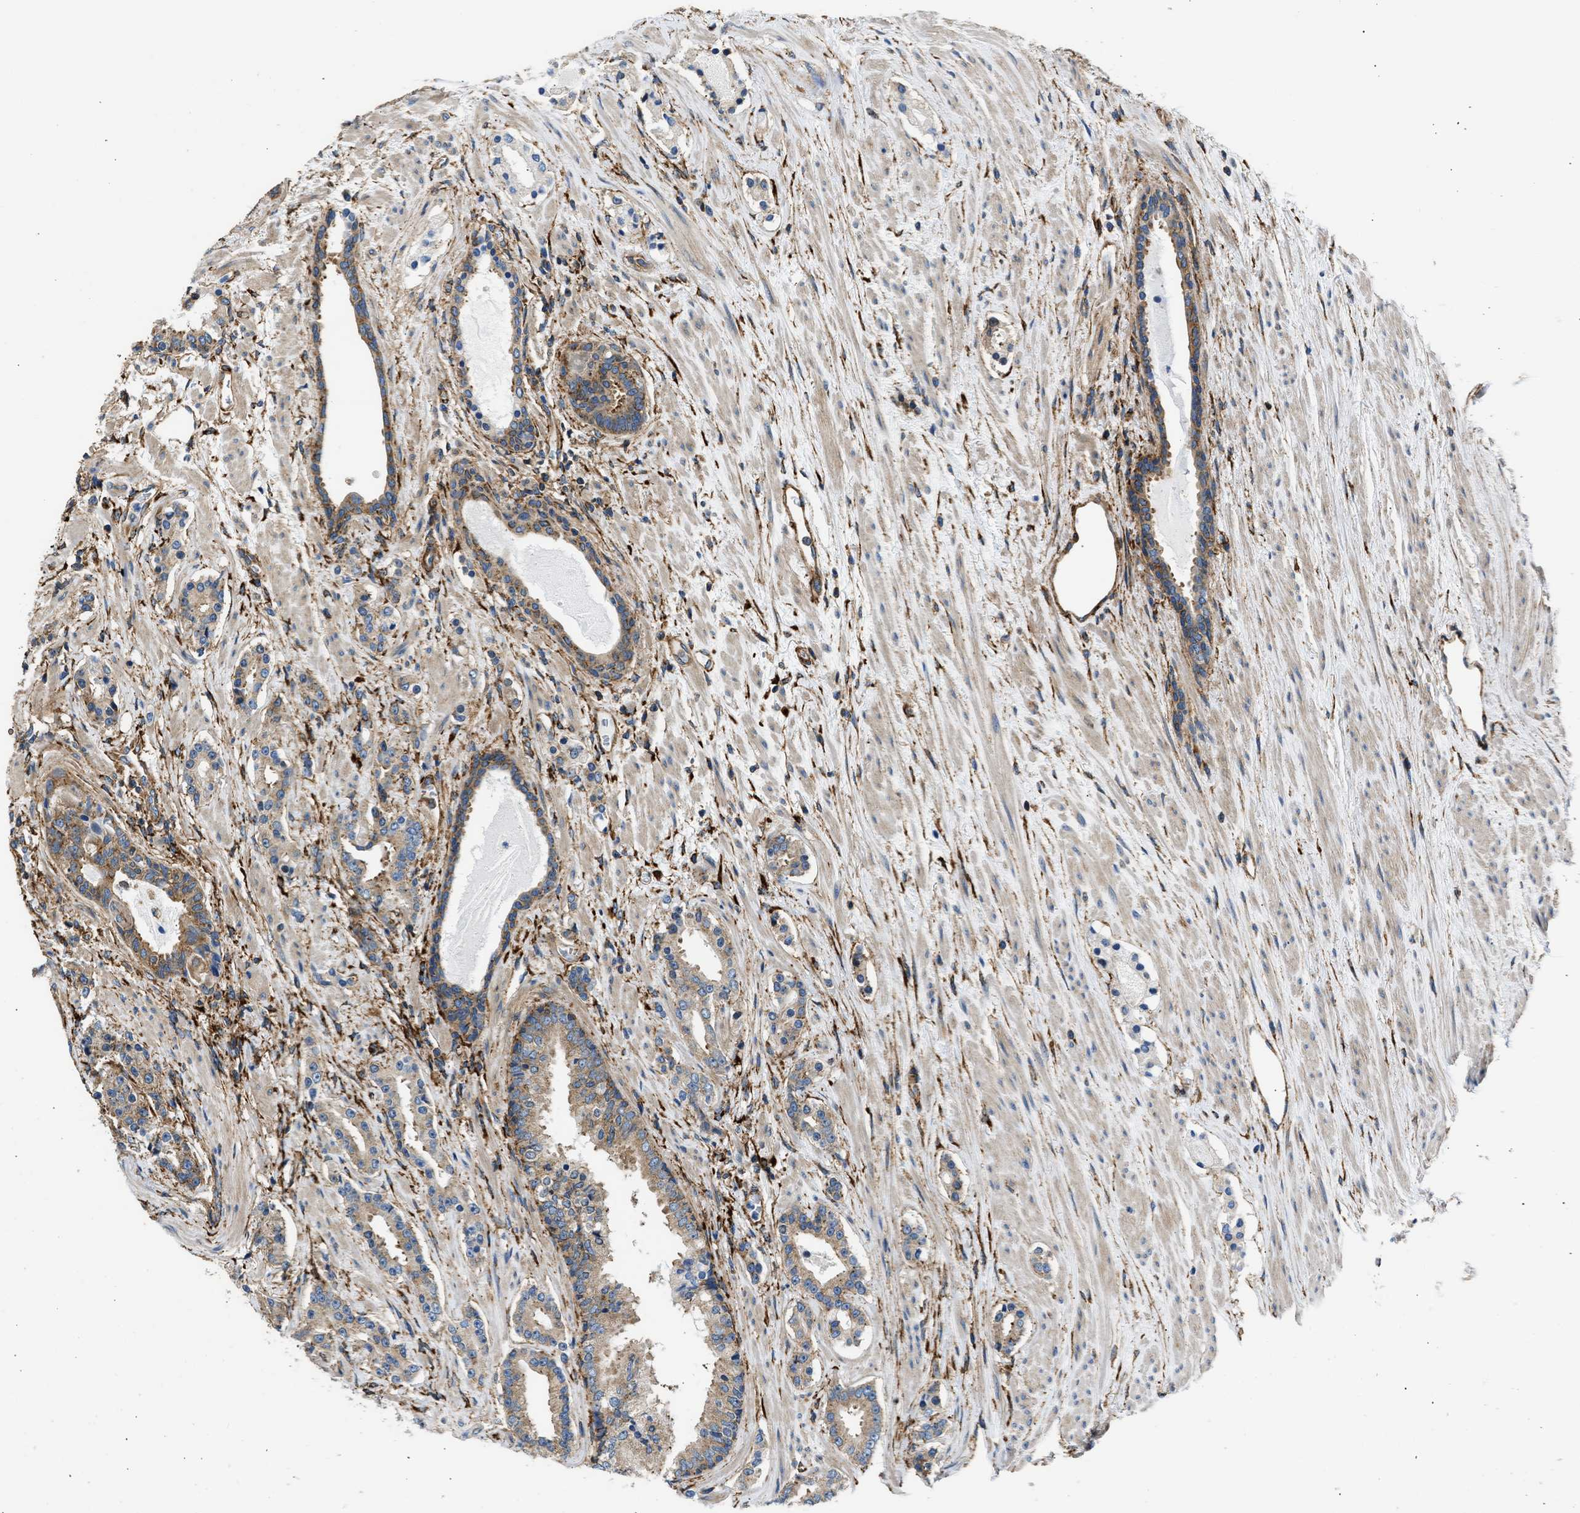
{"staining": {"intensity": "moderate", "quantity": ">75%", "location": "cytoplasmic/membranous"}, "tissue": "prostate cancer", "cell_type": "Tumor cells", "image_type": "cancer", "snomed": [{"axis": "morphology", "description": "Adenocarcinoma, High grade"}, {"axis": "topography", "description": "Prostate"}], "caption": "Adenocarcinoma (high-grade) (prostate) stained with DAB (3,3'-diaminobenzidine) immunohistochemistry (IHC) exhibits medium levels of moderate cytoplasmic/membranous positivity in approximately >75% of tumor cells.", "gene": "SEPTIN2", "patient": {"sex": "male", "age": 71}}